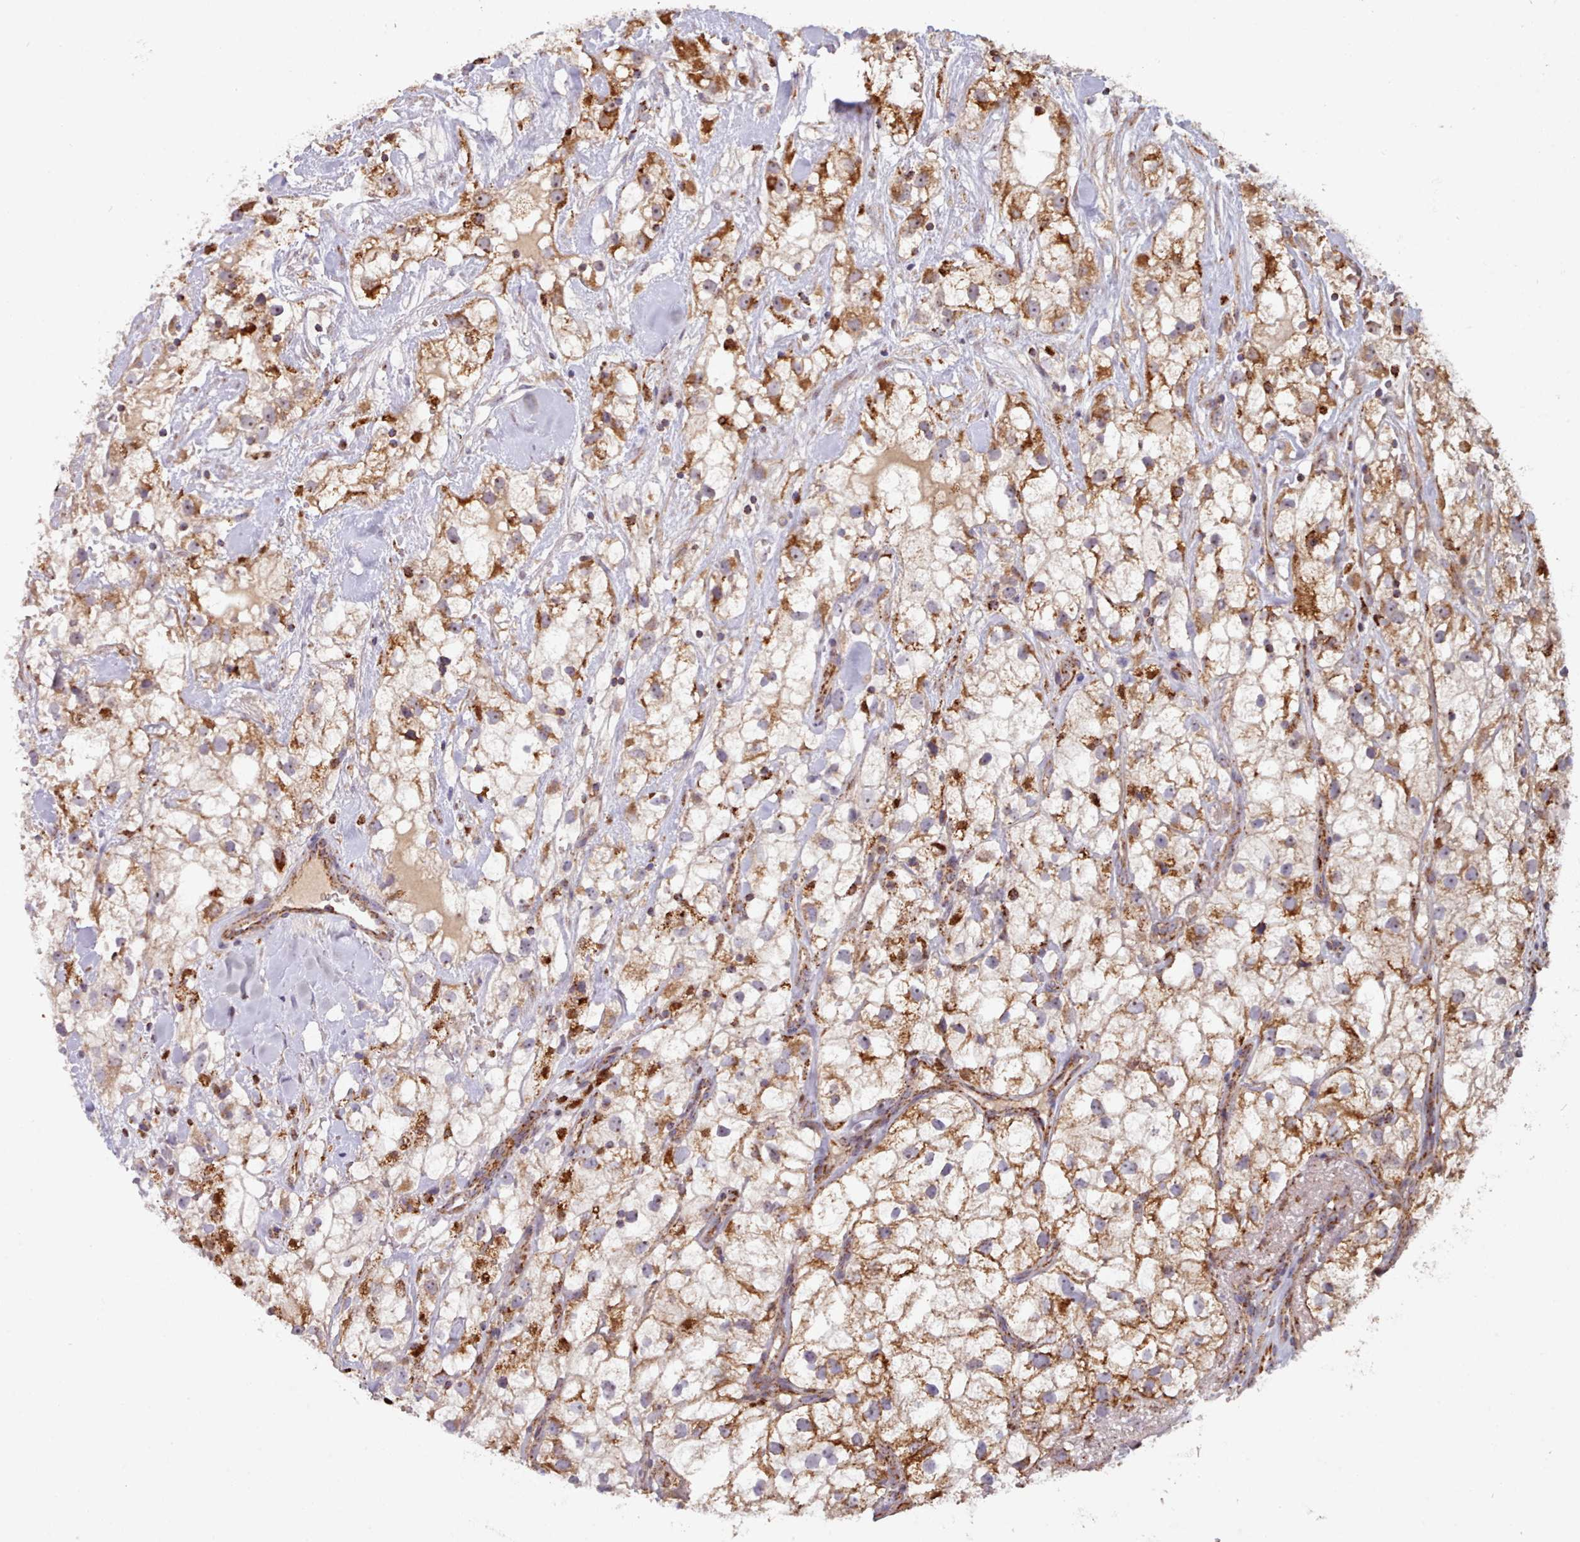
{"staining": {"intensity": "strong", "quantity": ">75%", "location": "cytoplasmic/membranous"}, "tissue": "renal cancer", "cell_type": "Tumor cells", "image_type": "cancer", "snomed": [{"axis": "morphology", "description": "Adenocarcinoma, NOS"}, {"axis": "topography", "description": "Kidney"}], "caption": "A high-resolution image shows immunohistochemistry staining of adenocarcinoma (renal), which shows strong cytoplasmic/membranous staining in about >75% of tumor cells.", "gene": "HSDL2", "patient": {"sex": "male", "age": 59}}